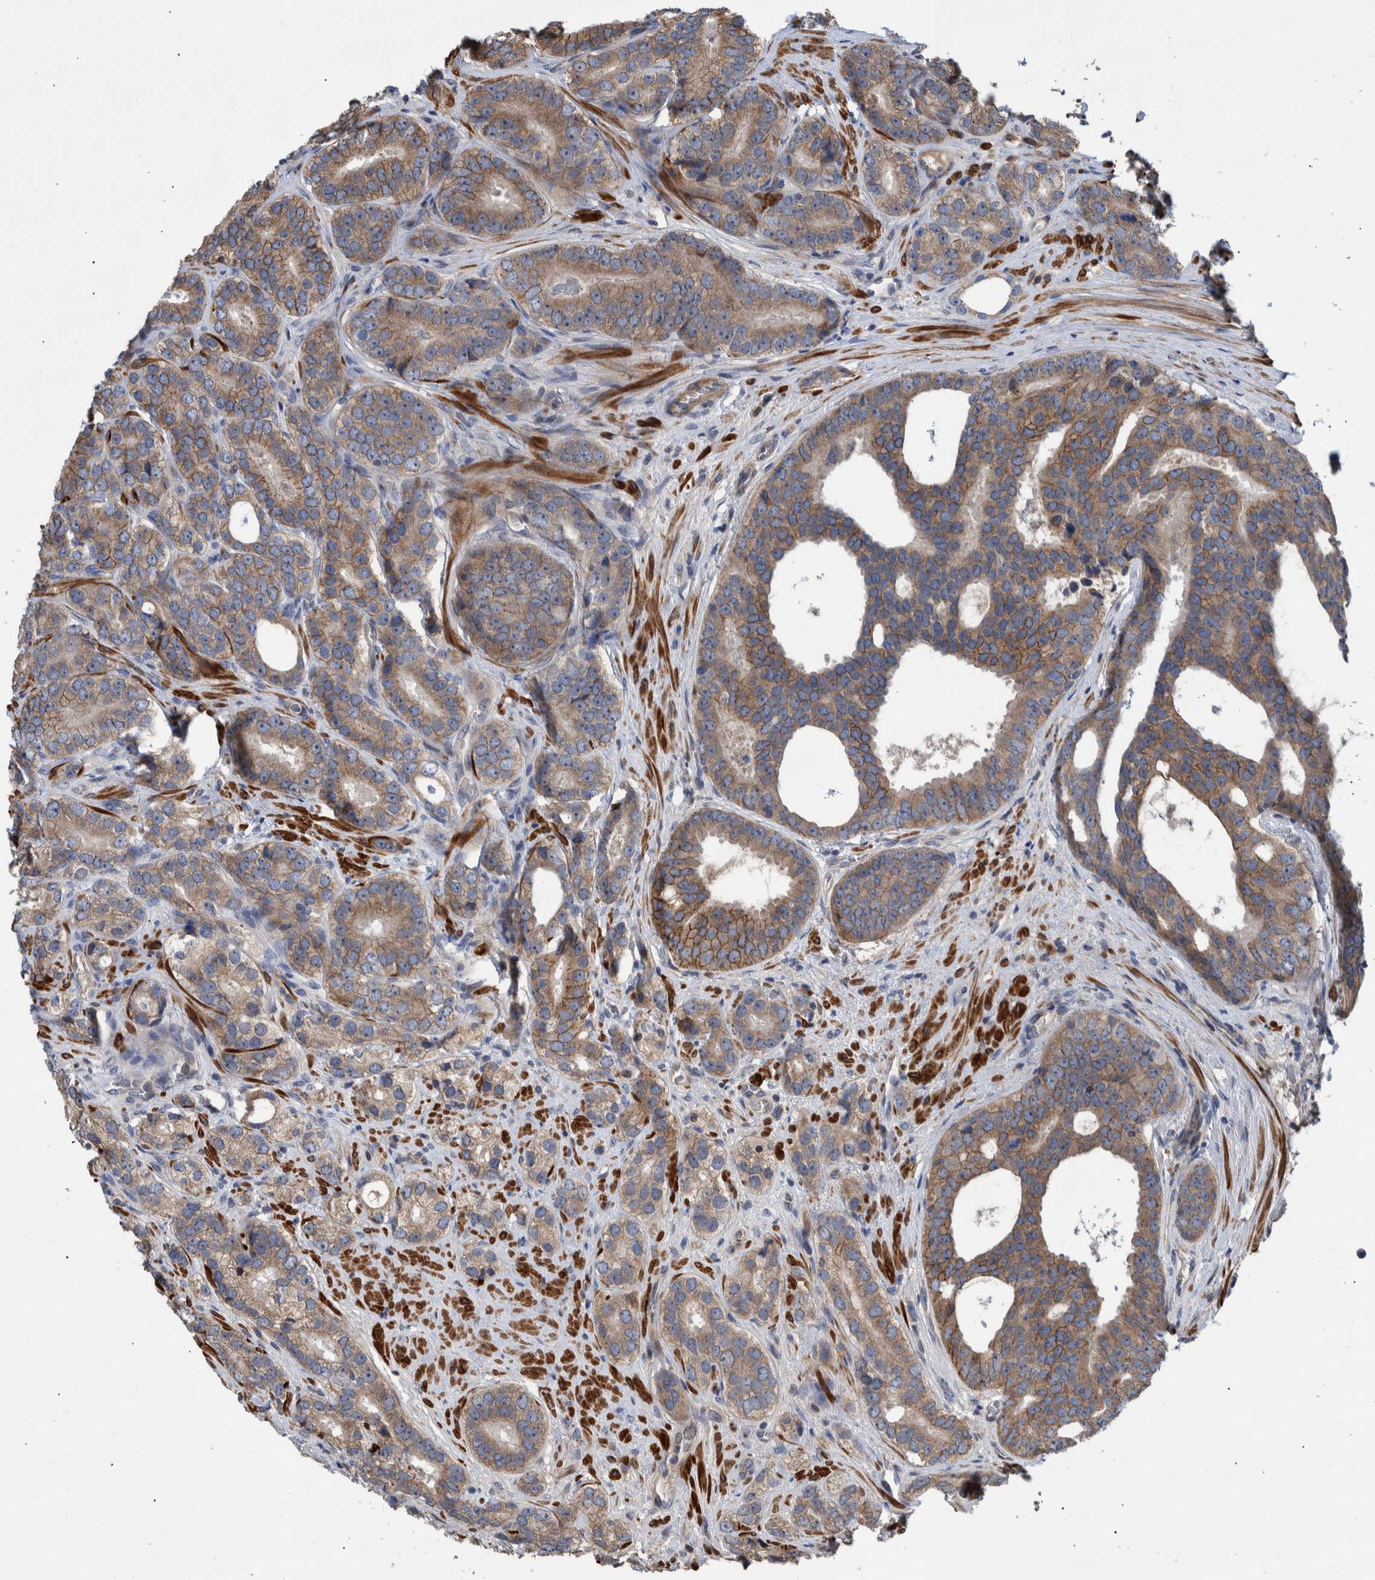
{"staining": {"intensity": "moderate", "quantity": ">75%", "location": "cytoplasmic/membranous"}, "tissue": "prostate cancer", "cell_type": "Tumor cells", "image_type": "cancer", "snomed": [{"axis": "morphology", "description": "Adenocarcinoma, High grade"}, {"axis": "topography", "description": "Prostate"}], "caption": "The histopathology image exhibits immunohistochemical staining of prostate cancer. There is moderate cytoplasmic/membranous expression is present in about >75% of tumor cells. (DAB = brown stain, brightfield microscopy at high magnification).", "gene": "B3GNTL1", "patient": {"sex": "male", "age": 56}}